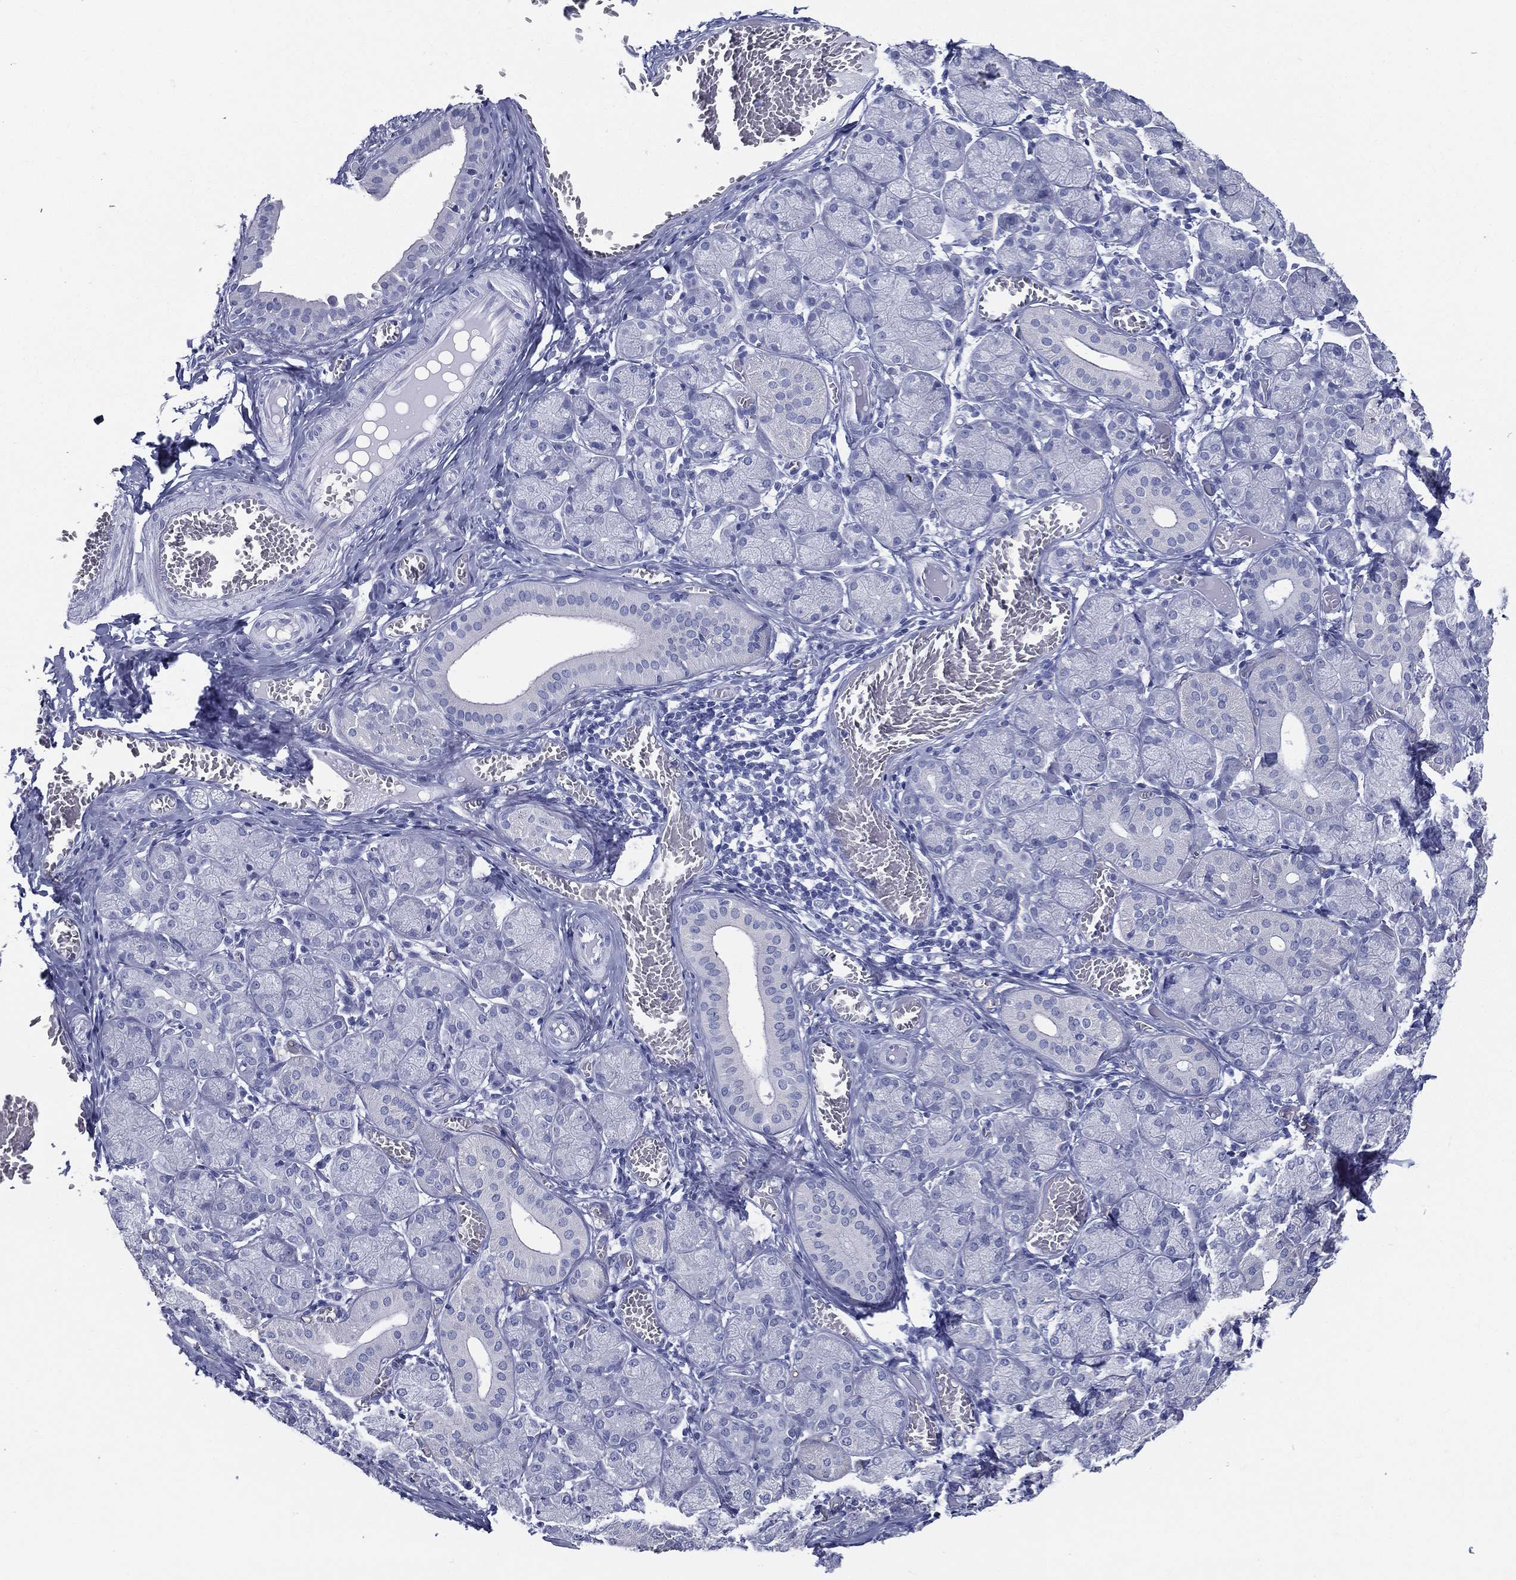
{"staining": {"intensity": "negative", "quantity": "none", "location": "none"}, "tissue": "salivary gland", "cell_type": "Glandular cells", "image_type": "normal", "snomed": [{"axis": "morphology", "description": "Normal tissue, NOS"}, {"axis": "topography", "description": "Salivary gland"}, {"axis": "topography", "description": "Peripheral nerve tissue"}], "caption": "Immunohistochemistry (IHC) of benign salivary gland shows no positivity in glandular cells. (IHC, brightfield microscopy, high magnification).", "gene": "RSPH4A", "patient": {"sex": "female", "age": 24}}